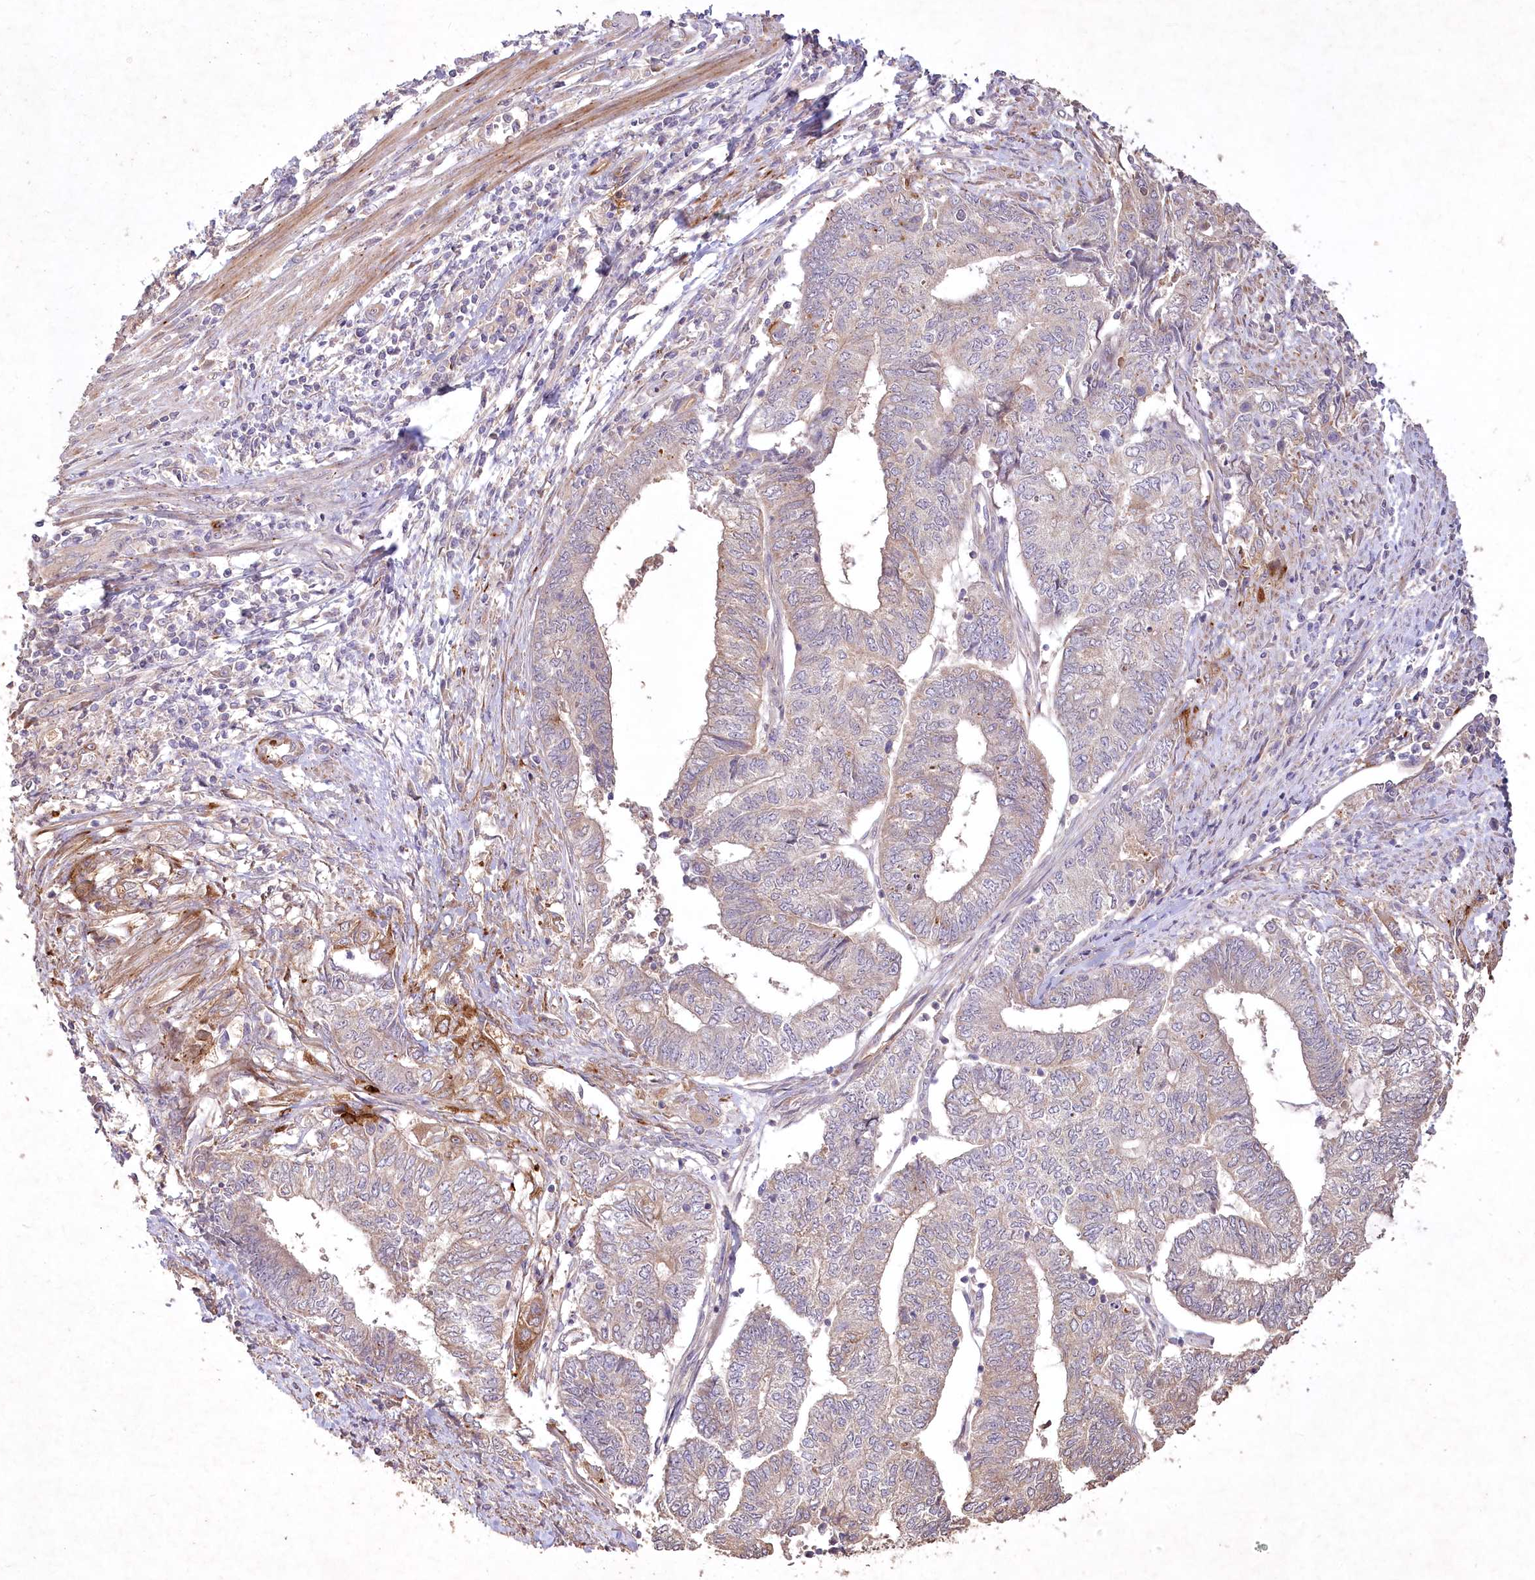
{"staining": {"intensity": "strong", "quantity": "<25%", "location": "cytoplasmic/membranous"}, "tissue": "endometrial cancer", "cell_type": "Tumor cells", "image_type": "cancer", "snomed": [{"axis": "morphology", "description": "Adenocarcinoma, NOS"}, {"axis": "topography", "description": "Uterus"}, {"axis": "topography", "description": "Endometrium"}], "caption": "Immunohistochemistry (IHC) (DAB (3,3'-diaminobenzidine)) staining of human endometrial cancer exhibits strong cytoplasmic/membranous protein staining in about <25% of tumor cells. (Stains: DAB in brown, nuclei in blue, Microscopy: brightfield microscopy at high magnification).", "gene": "IRAK1BP1", "patient": {"sex": "female", "age": 70}}